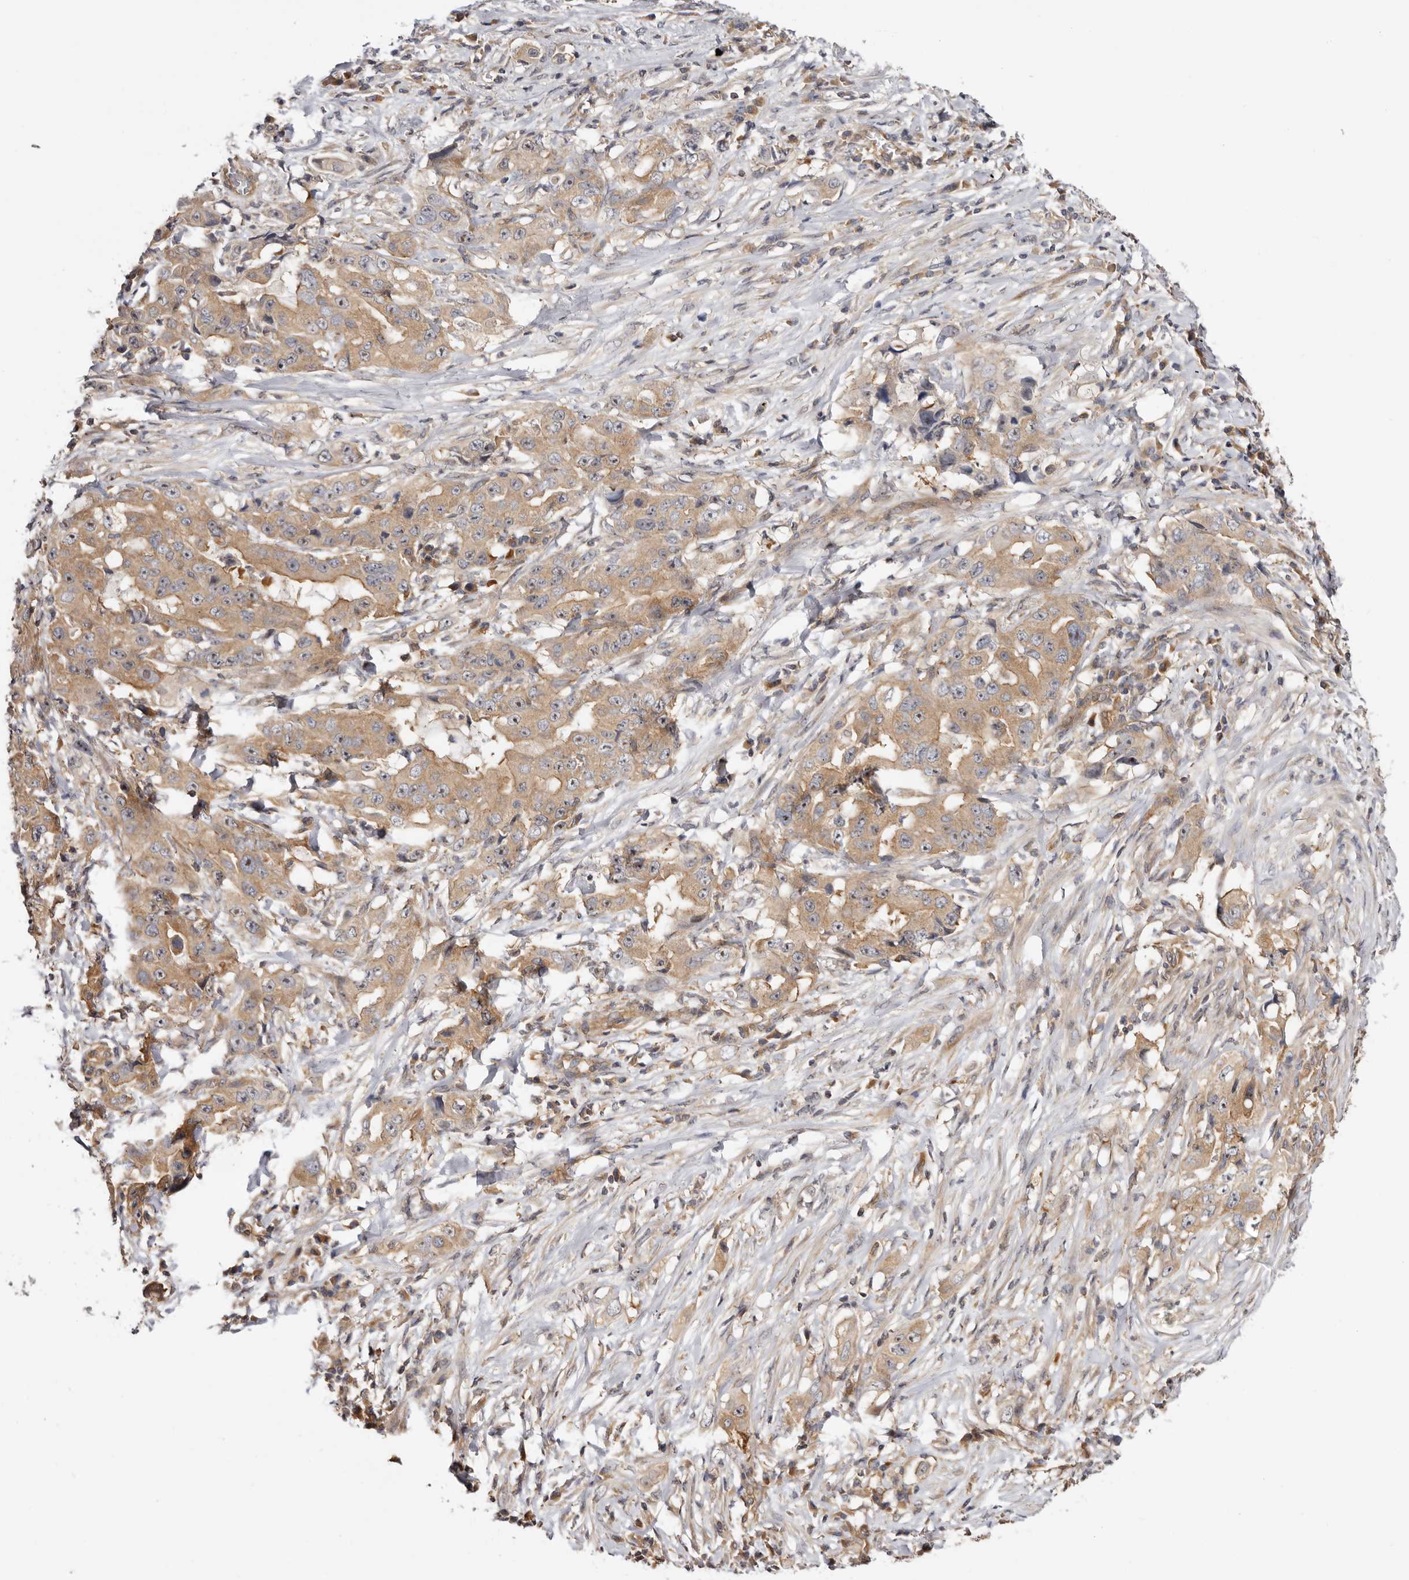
{"staining": {"intensity": "moderate", "quantity": ">75%", "location": "cytoplasmic/membranous,nuclear"}, "tissue": "lung cancer", "cell_type": "Tumor cells", "image_type": "cancer", "snomed": [{"axis": "morphology", "description": "Adenocarcinoma, NOS"}, {"axis": "topography", "description": "Lung"}], "caption": "Immunohistochemistry (IHC) of human lung cancer (adenocarcinoma) displays medium levels of moderate cytoplasmic/membranous and nuclear expression in about >75% of tumor cells.", "gene": "PANK4", "patient": {"sex": "female", "age": 51}}